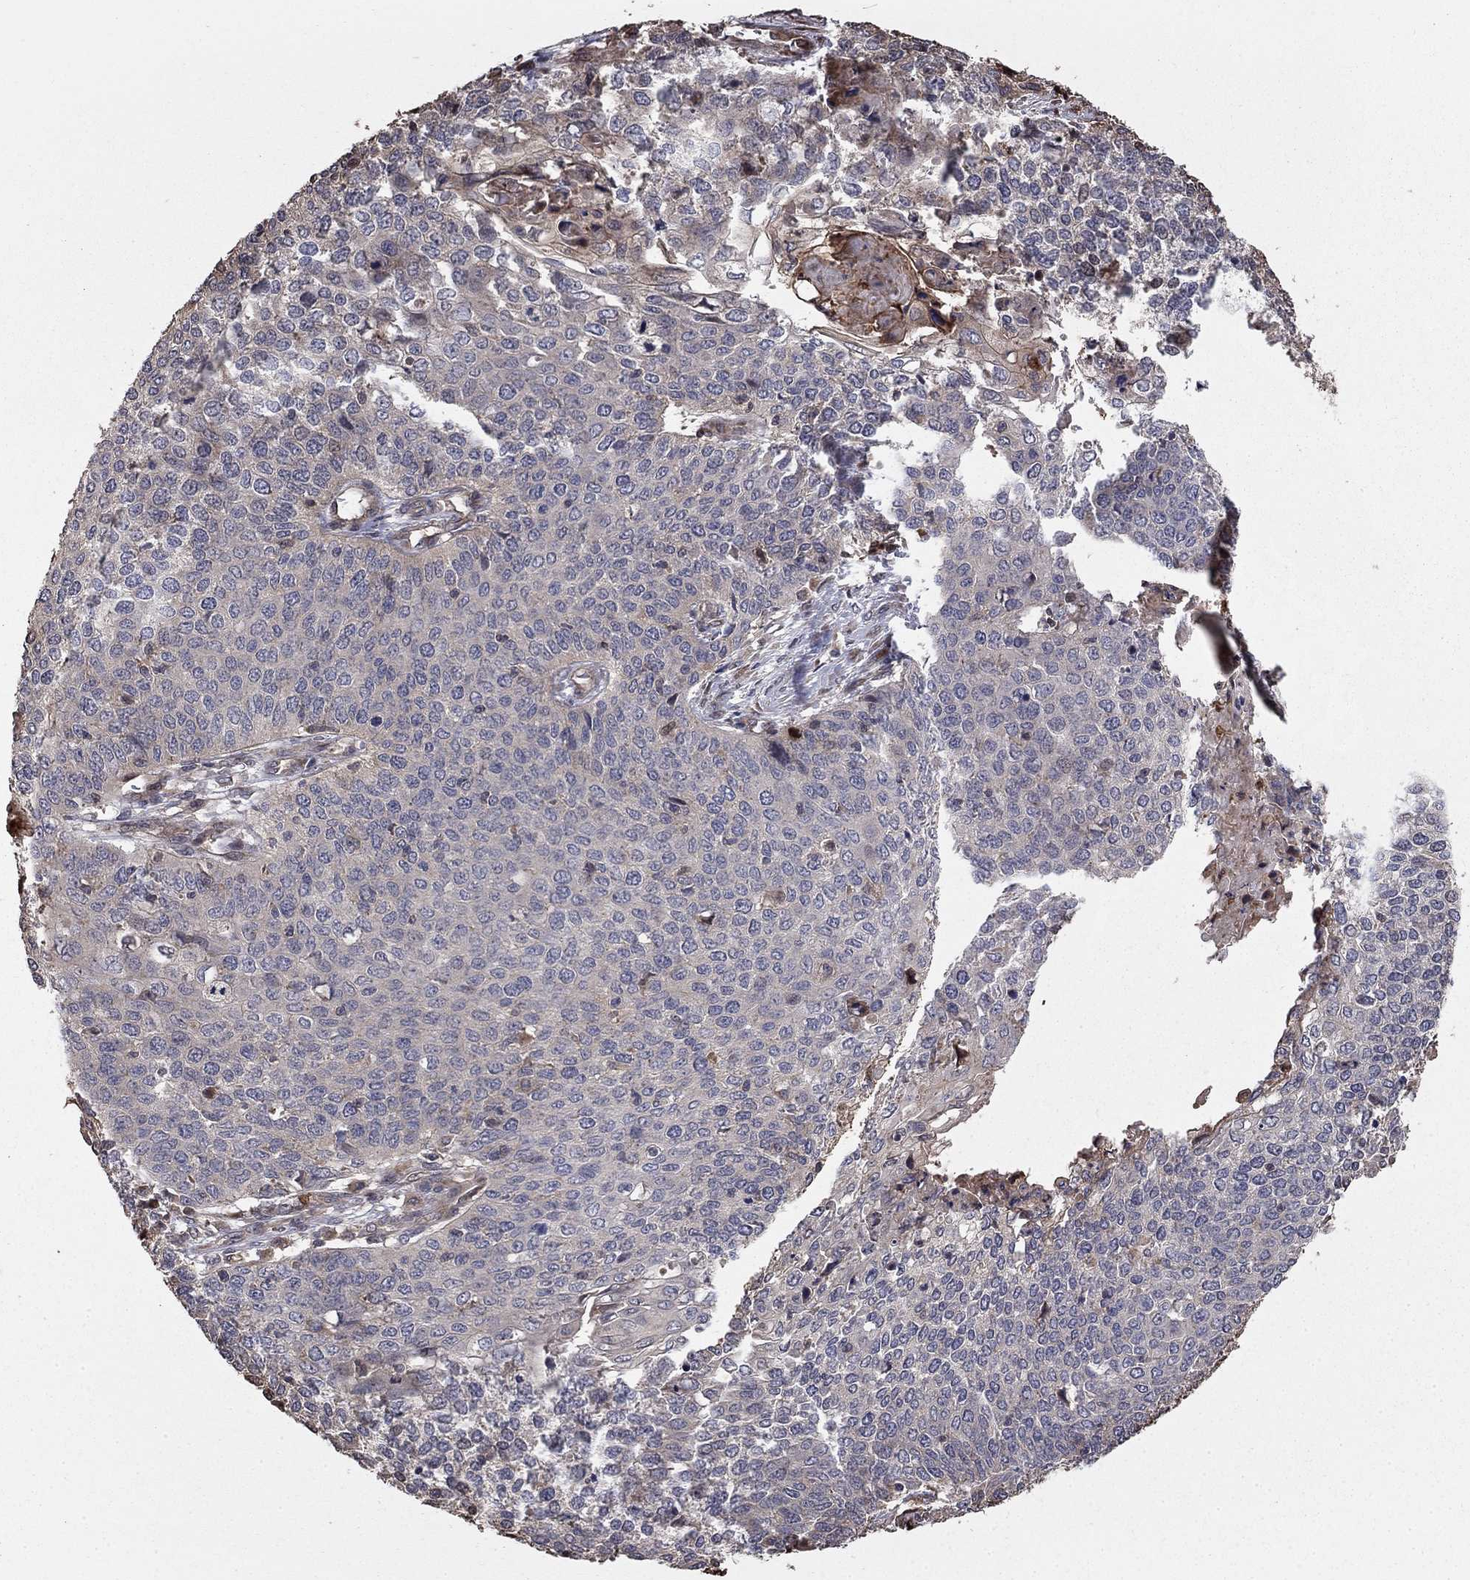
{"staining": {"intensity": "negative", "quantity": "none", "location": "none"}, "tissue": "cervical cancer", "cell_type": "Tumor cells", "image_type": "cancer", "snomed": [{"axis": "morphology", "description": "Squamous cell carcinoma, NOS"}, {"axis": "topography", "description": "Cervix"}], "caption": "The histopathology image exhibits no significant expression in tumor cells of cervical cancer (squamous cell carcinoma).", "gene": "GYG1", "patient": {"sex": "female", "age": 39}}